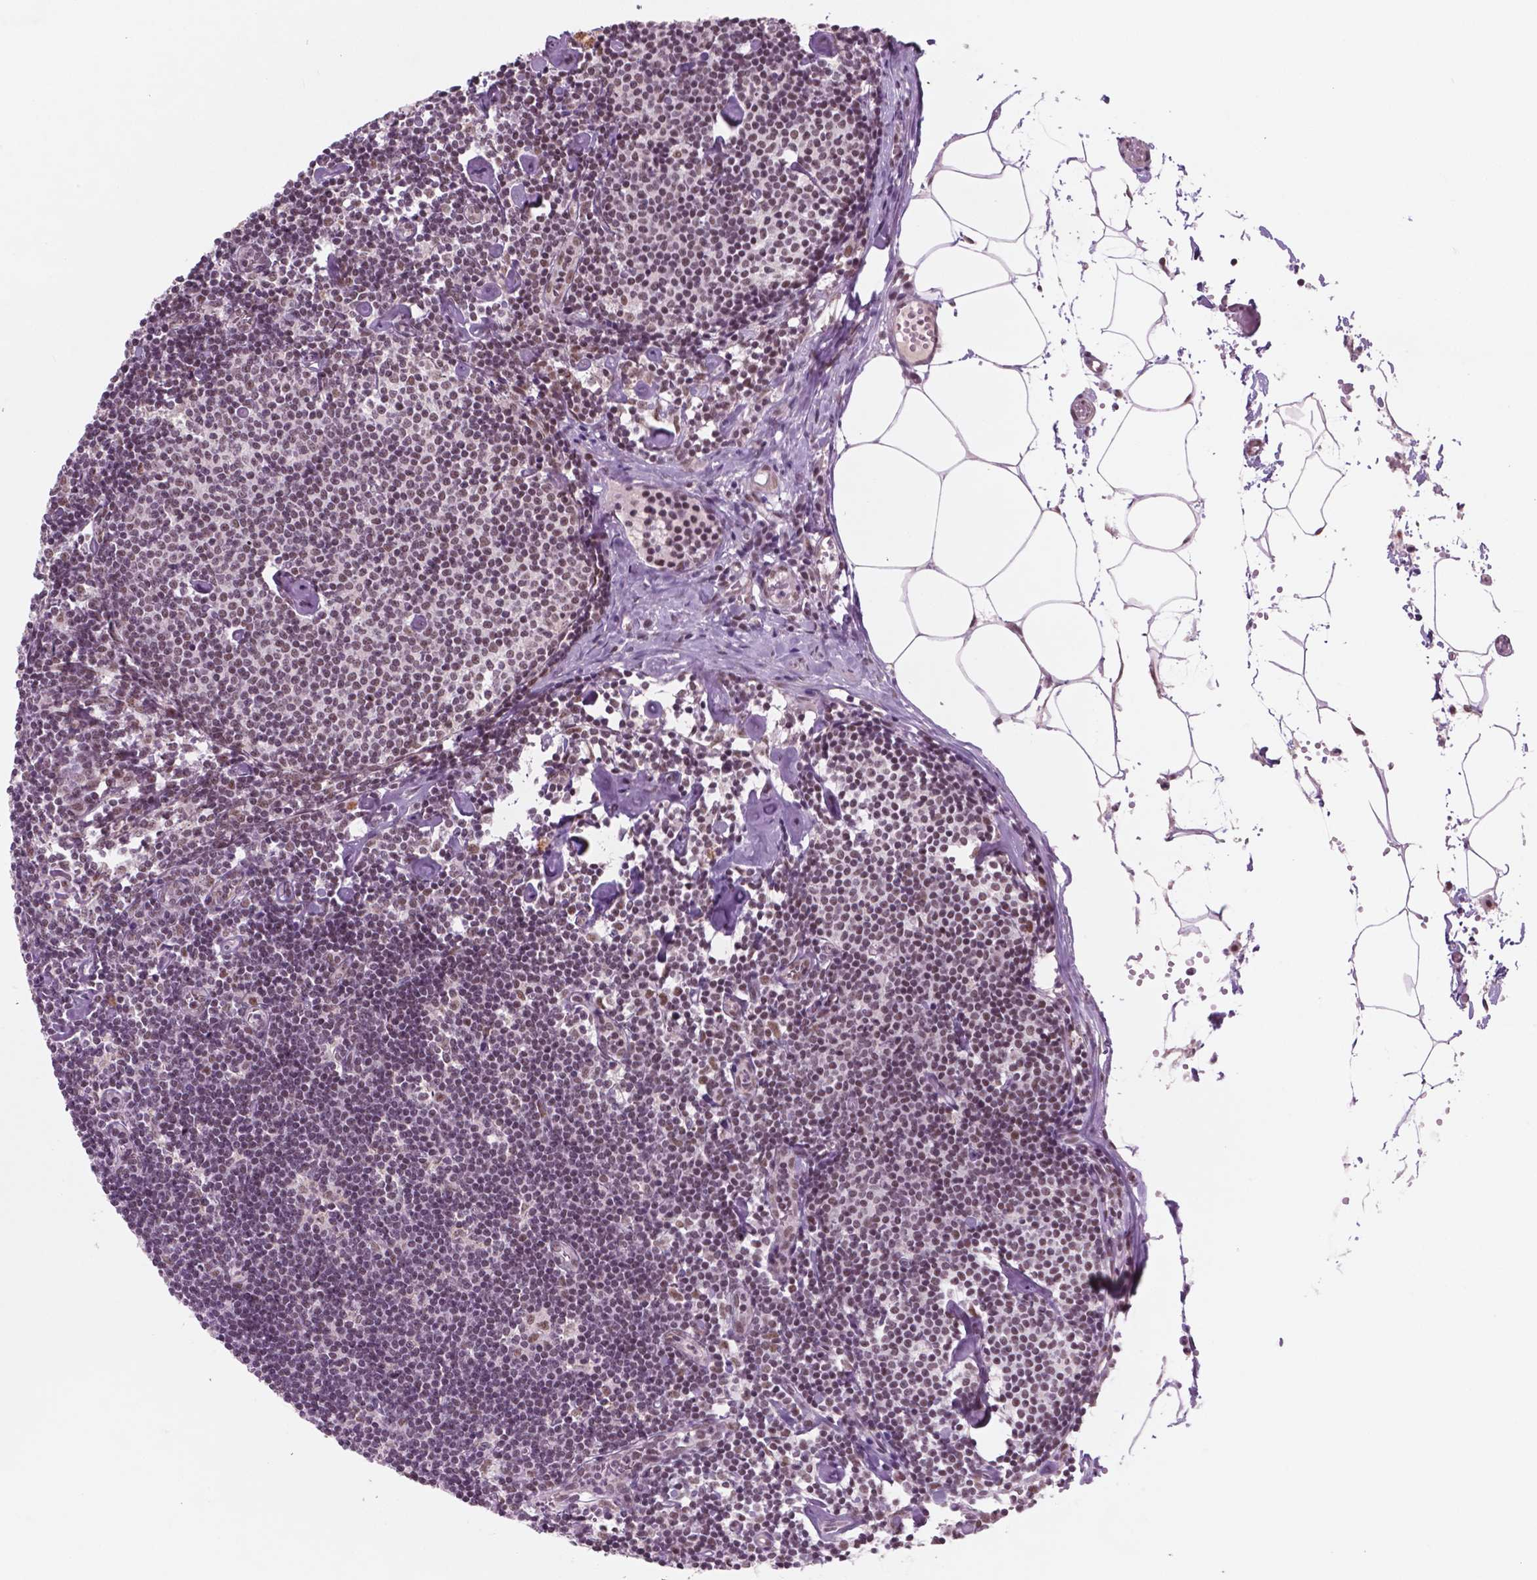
{"staining": {"intensity": "moderate", "quantity": ">75%", "location": "nuclear"}, "tissue": "lymph node", "cell_type": "Germinal center cells", "image_type": "normal", "snomed": [{"axis": "morphology", "description": "Normal tissue, NOS"}, {"axis": "topography", "description": "Lymph node"}], "caption": "Germinal center cells display medium levels of moderate nuclear positivity in approximately >75% of cells in normal human lymph node.", "gene": "CTR9", "patient": {"sex": "female", "age": 42}}